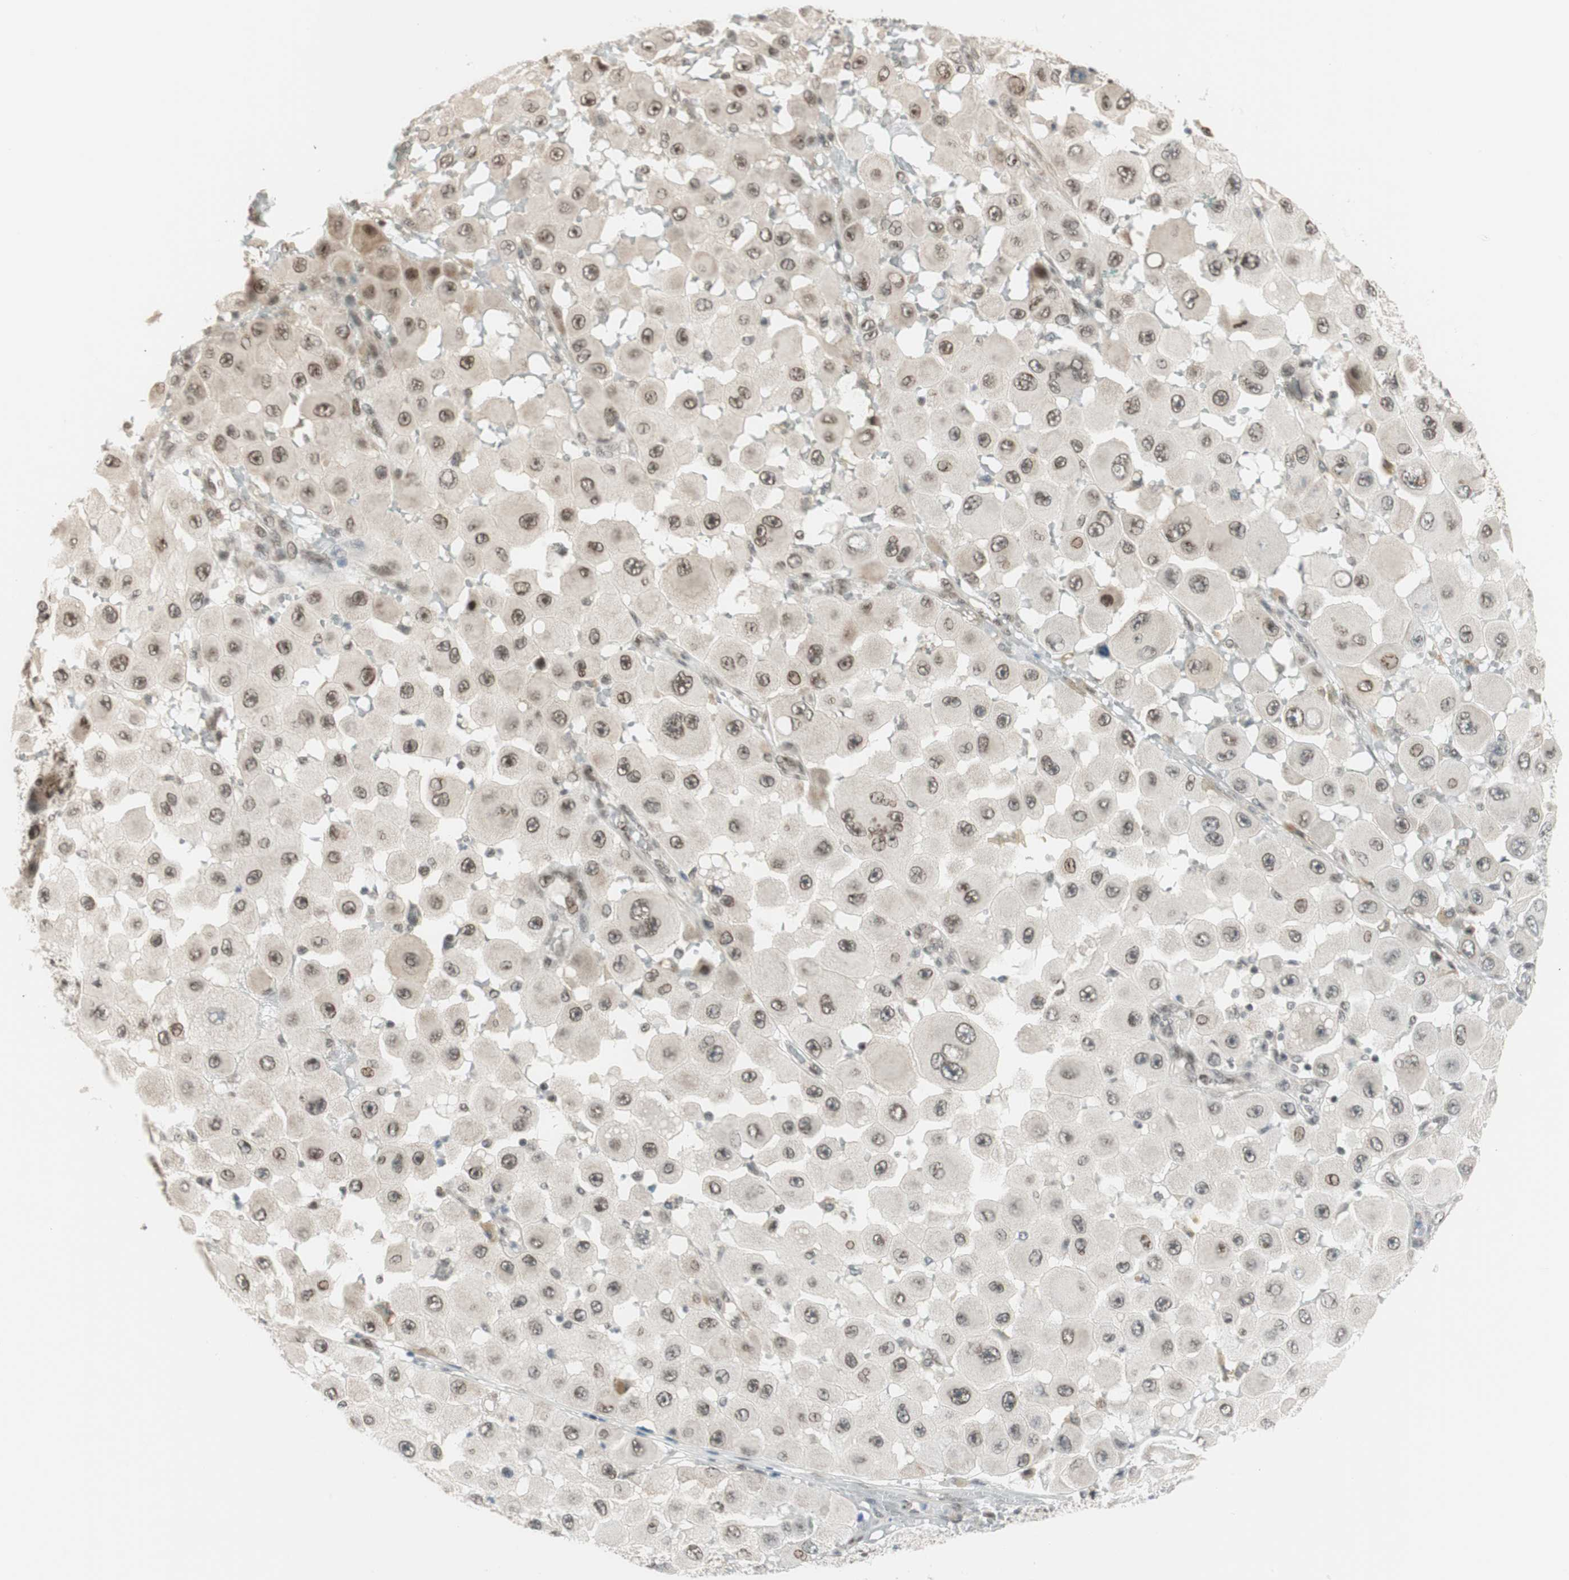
{"staining": {"intensity": "weak", "quantity": ">75%", "location": "cytoplasmic/membranous,nuclear"}, "tissue": "melanoma", "cell_type": "Tumor cells", "image_type": "cancer", "snomed": [{"axis": "morphology", "description": "Malignant melanoma, NOS"}, {"axis": "topography", "description": "Skin"}], "caption": "The micrograph demonstrates staining of malignant melanoma, revealing weak cytoplasmic/membranous and nuclear protein staining (brown color) within tumor cells.", "gene": "BRMS1", "patient": {"sex": "female", "age": 81}}